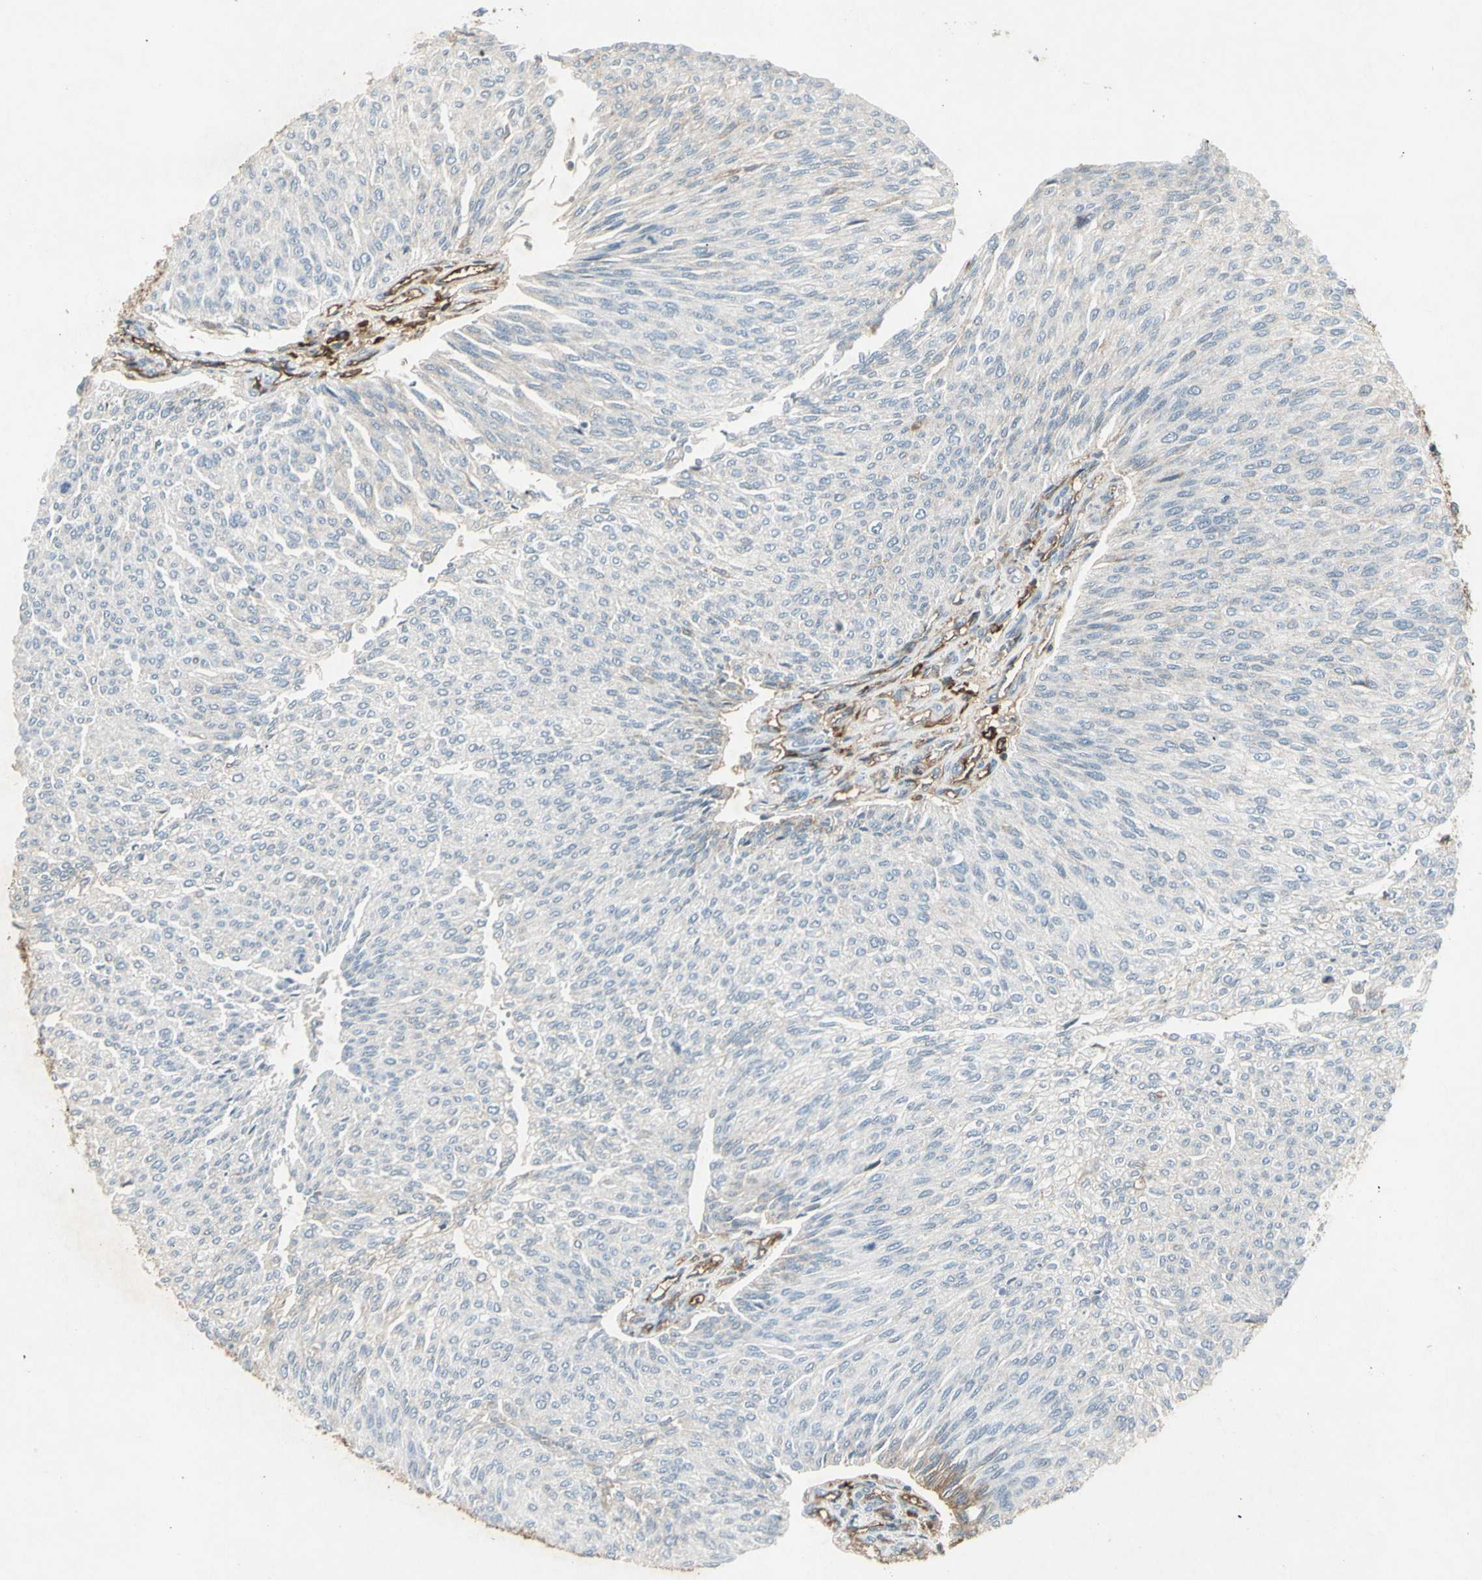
{"staining": {"intensity": "weak", "quantity": "<25%", "location": "cytoplasmic/membranous"}, "tissue": "urothelial cancer", "cell_type": "Tumor cells", "image_type": "cancer", "snomed": [{"axis": "morphology", "description": "Urothelial carcinoma, Low grade"}, {"axis": "topography", "description": "Urinary bladder"}], "caption": "Immunohistochemistry of human urothelial cancer shows no expression in tumor cells.", "gene": "IGHM", "patient": {"sex": "female", "age": 79}}